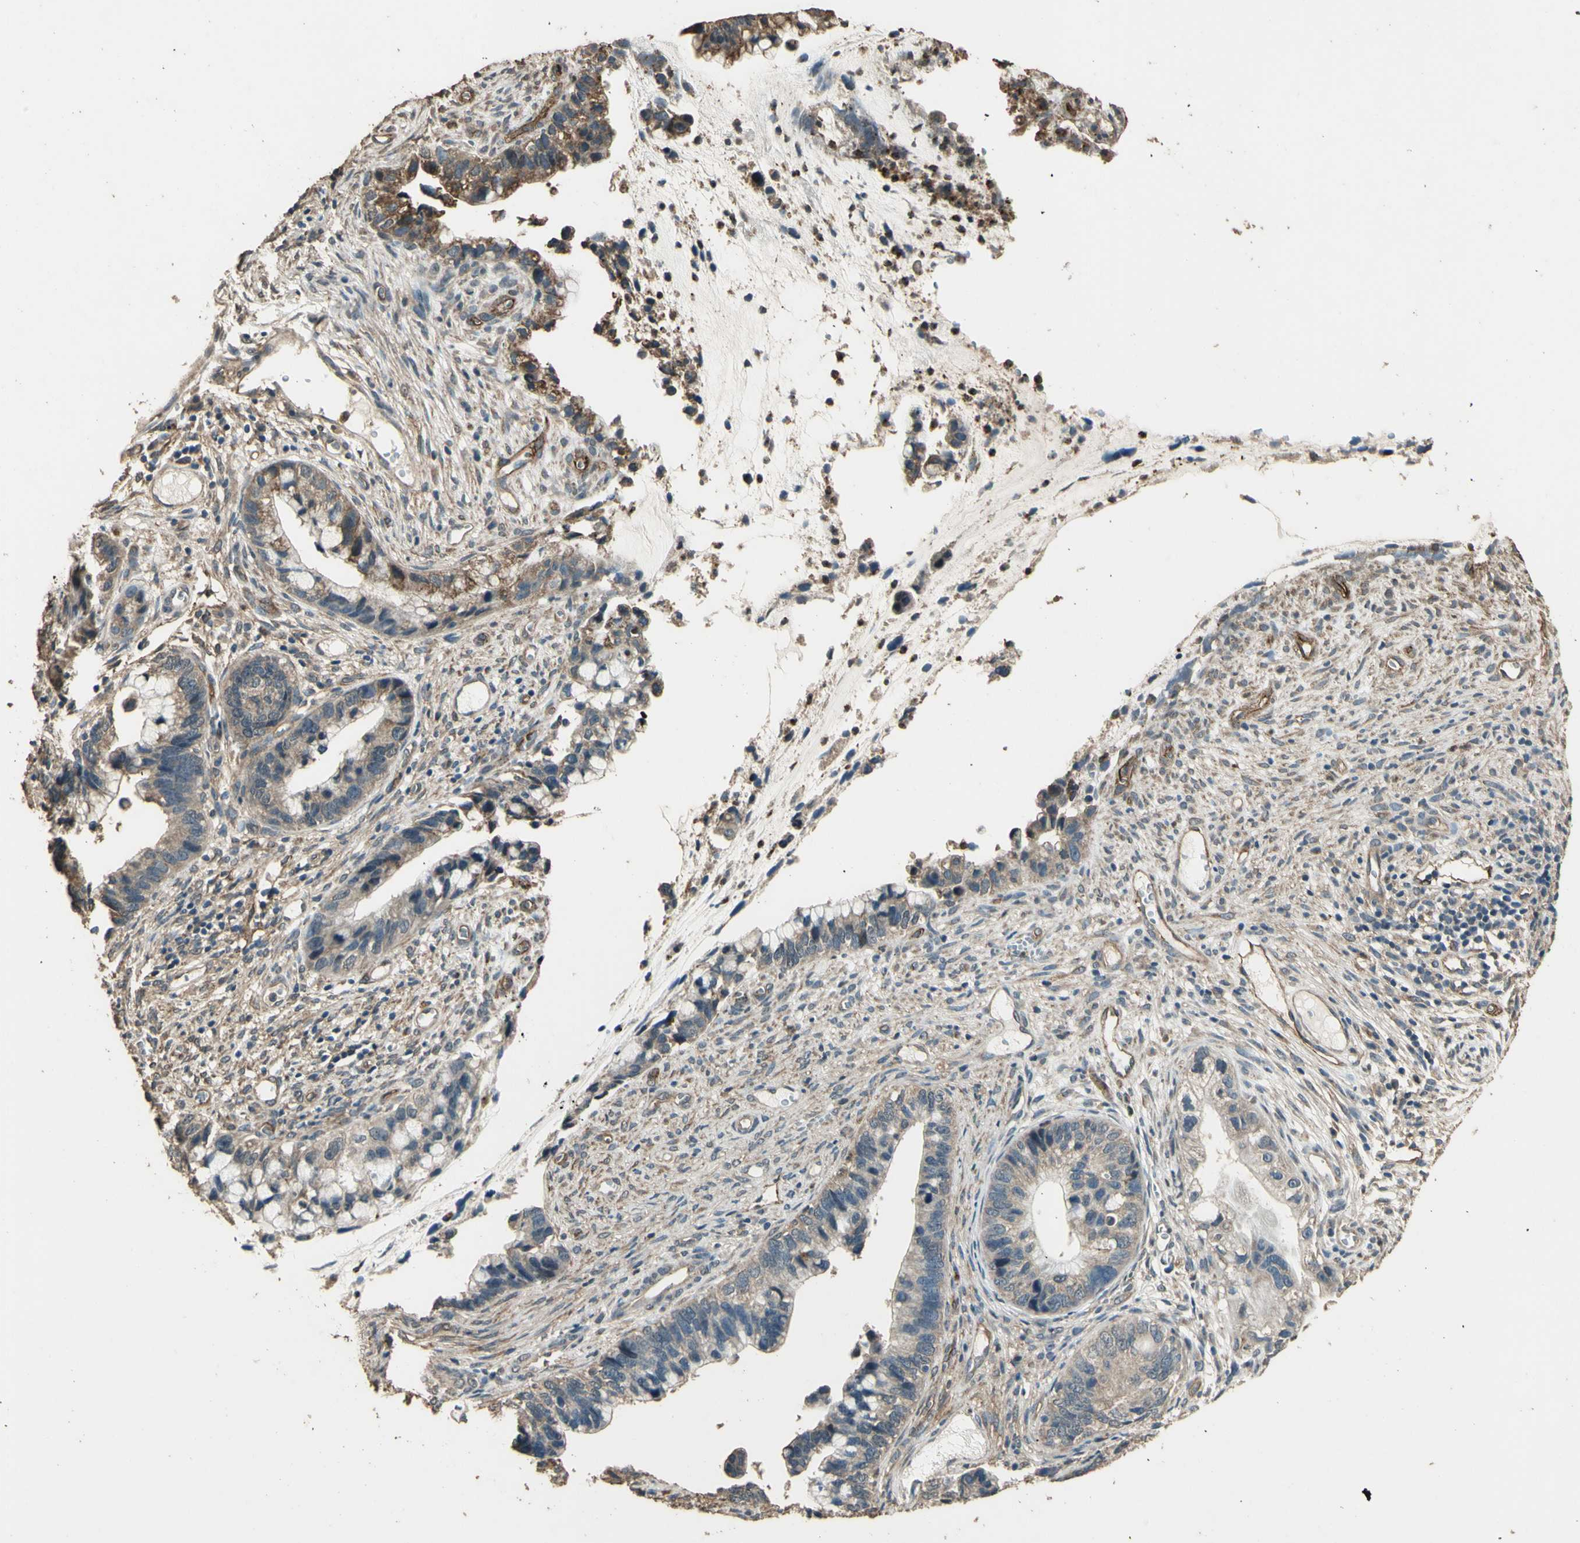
{"staining": {"intensity": "weak", "quantity": ">75%", "location": "cytoplasmic/membranous"}, "tissue": "cervical cancer", "cell_type": "Tumor cells", "image_type": "cancer", "snomed": [{"axis": "morphology", "description": "Adenocarcinoma, NOS"}, {"axis": "topography", "description": "Cervix"}], "caption": "A micrograph showing weak cytoplasmic/membranous expression in approximately >75% of tumor cells in cervical cancer (adenocarcinoma), as visualized by brown immunohistochemical staining.", "gene": "TSPO", "patient": {"sex": "female", "age": 44}}